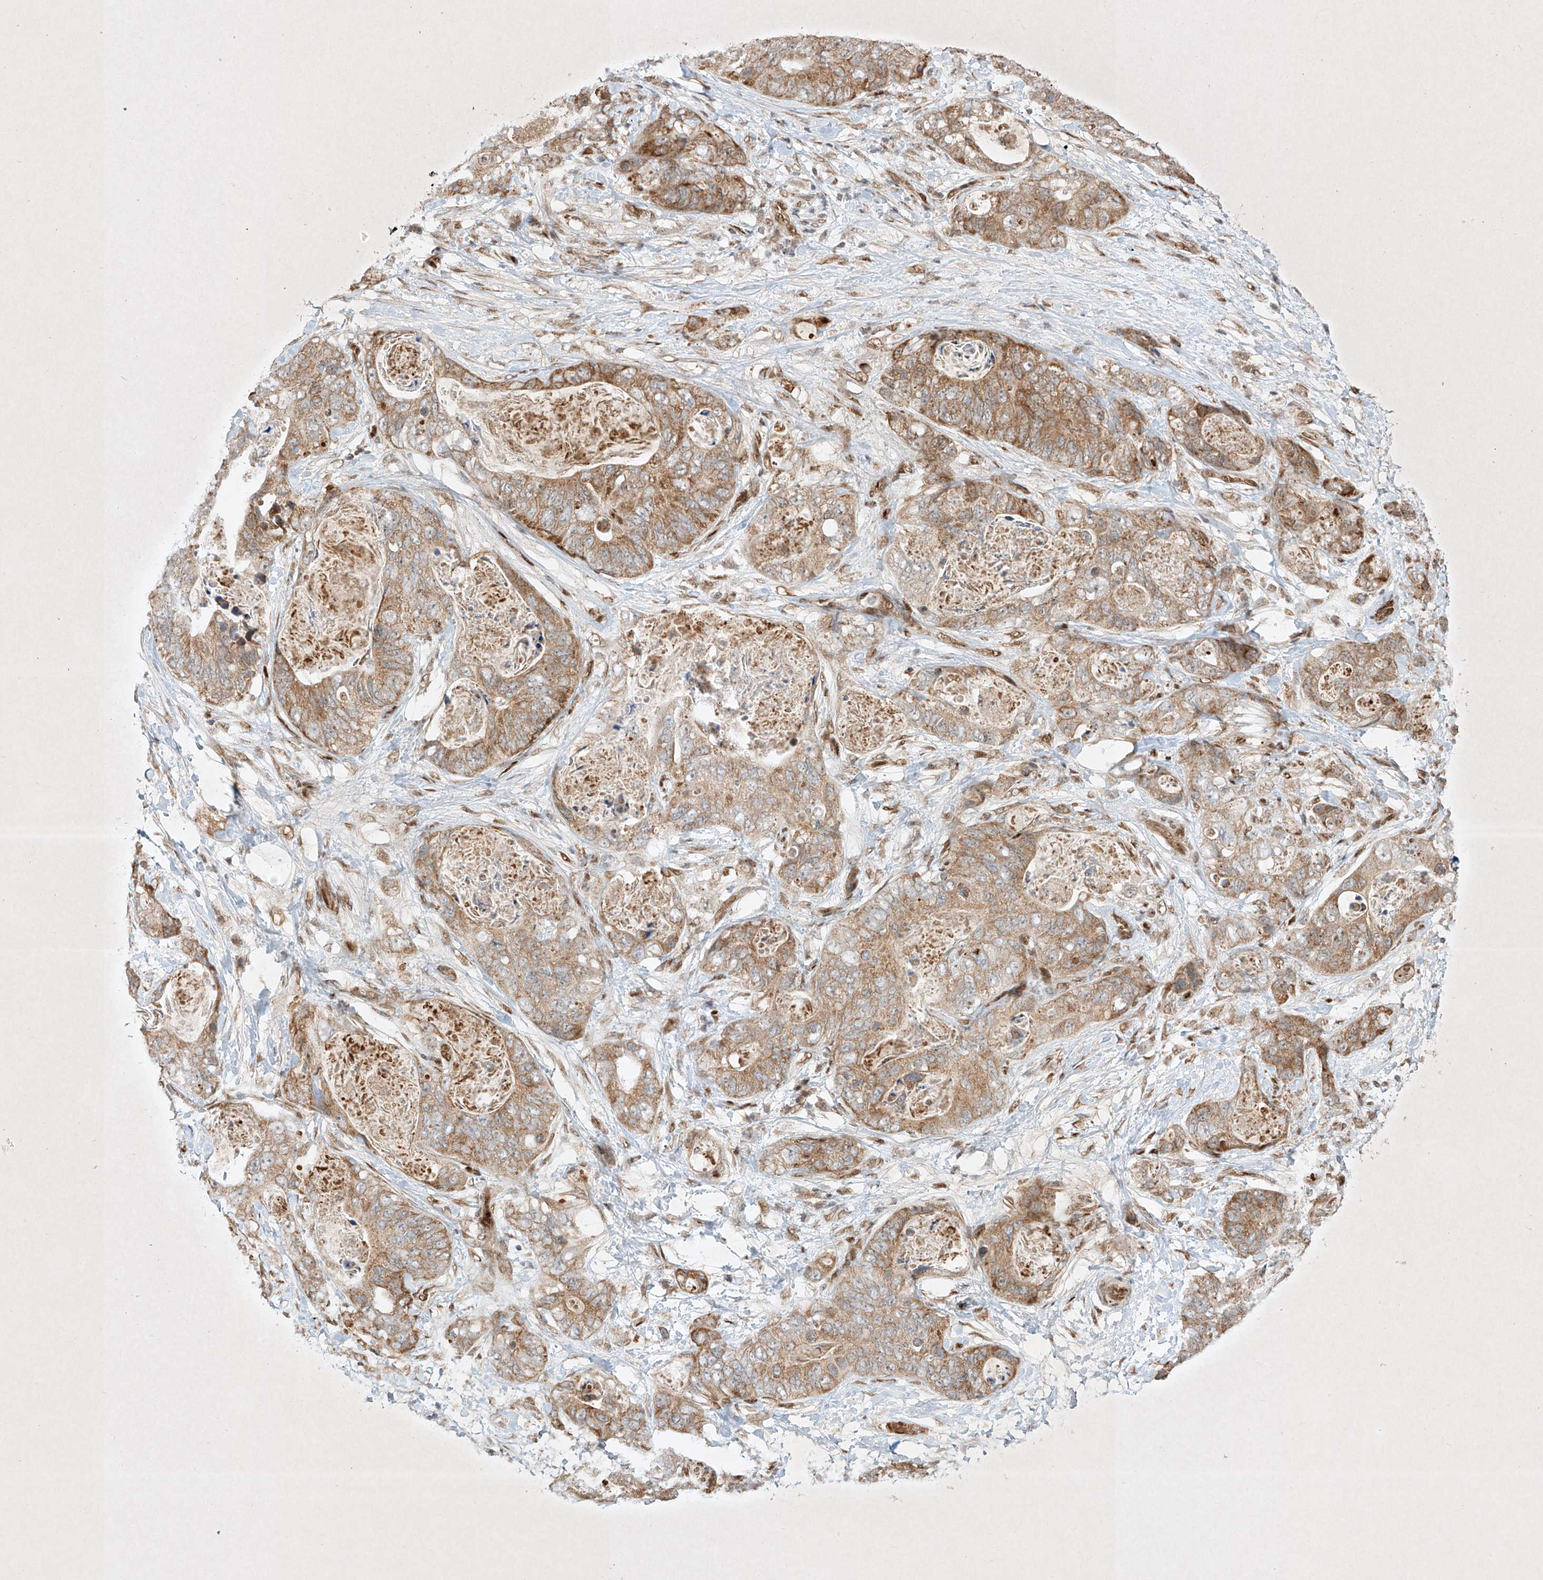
{"staining": {"intensity": "moderate", "quantity": ">75%", "location": "cytoplasmic/membranous"}, "tissue": "stomach cancer", "cell_type": "Tumor cells", "image_type": "cancer", "snomed": [{"axis": "morphology", "description": "Adenocarcinoma, NOS"}, {"axis": "topography", "description": "Stomach"}], "caption": "Protein staining displays moderate cytoplasmic/membranous expression in about >75% of tumor cells in stomach cancer (adenocarcinoma).", "gene": "EPG5", "patient": {"sex": "female", "age": 89}}